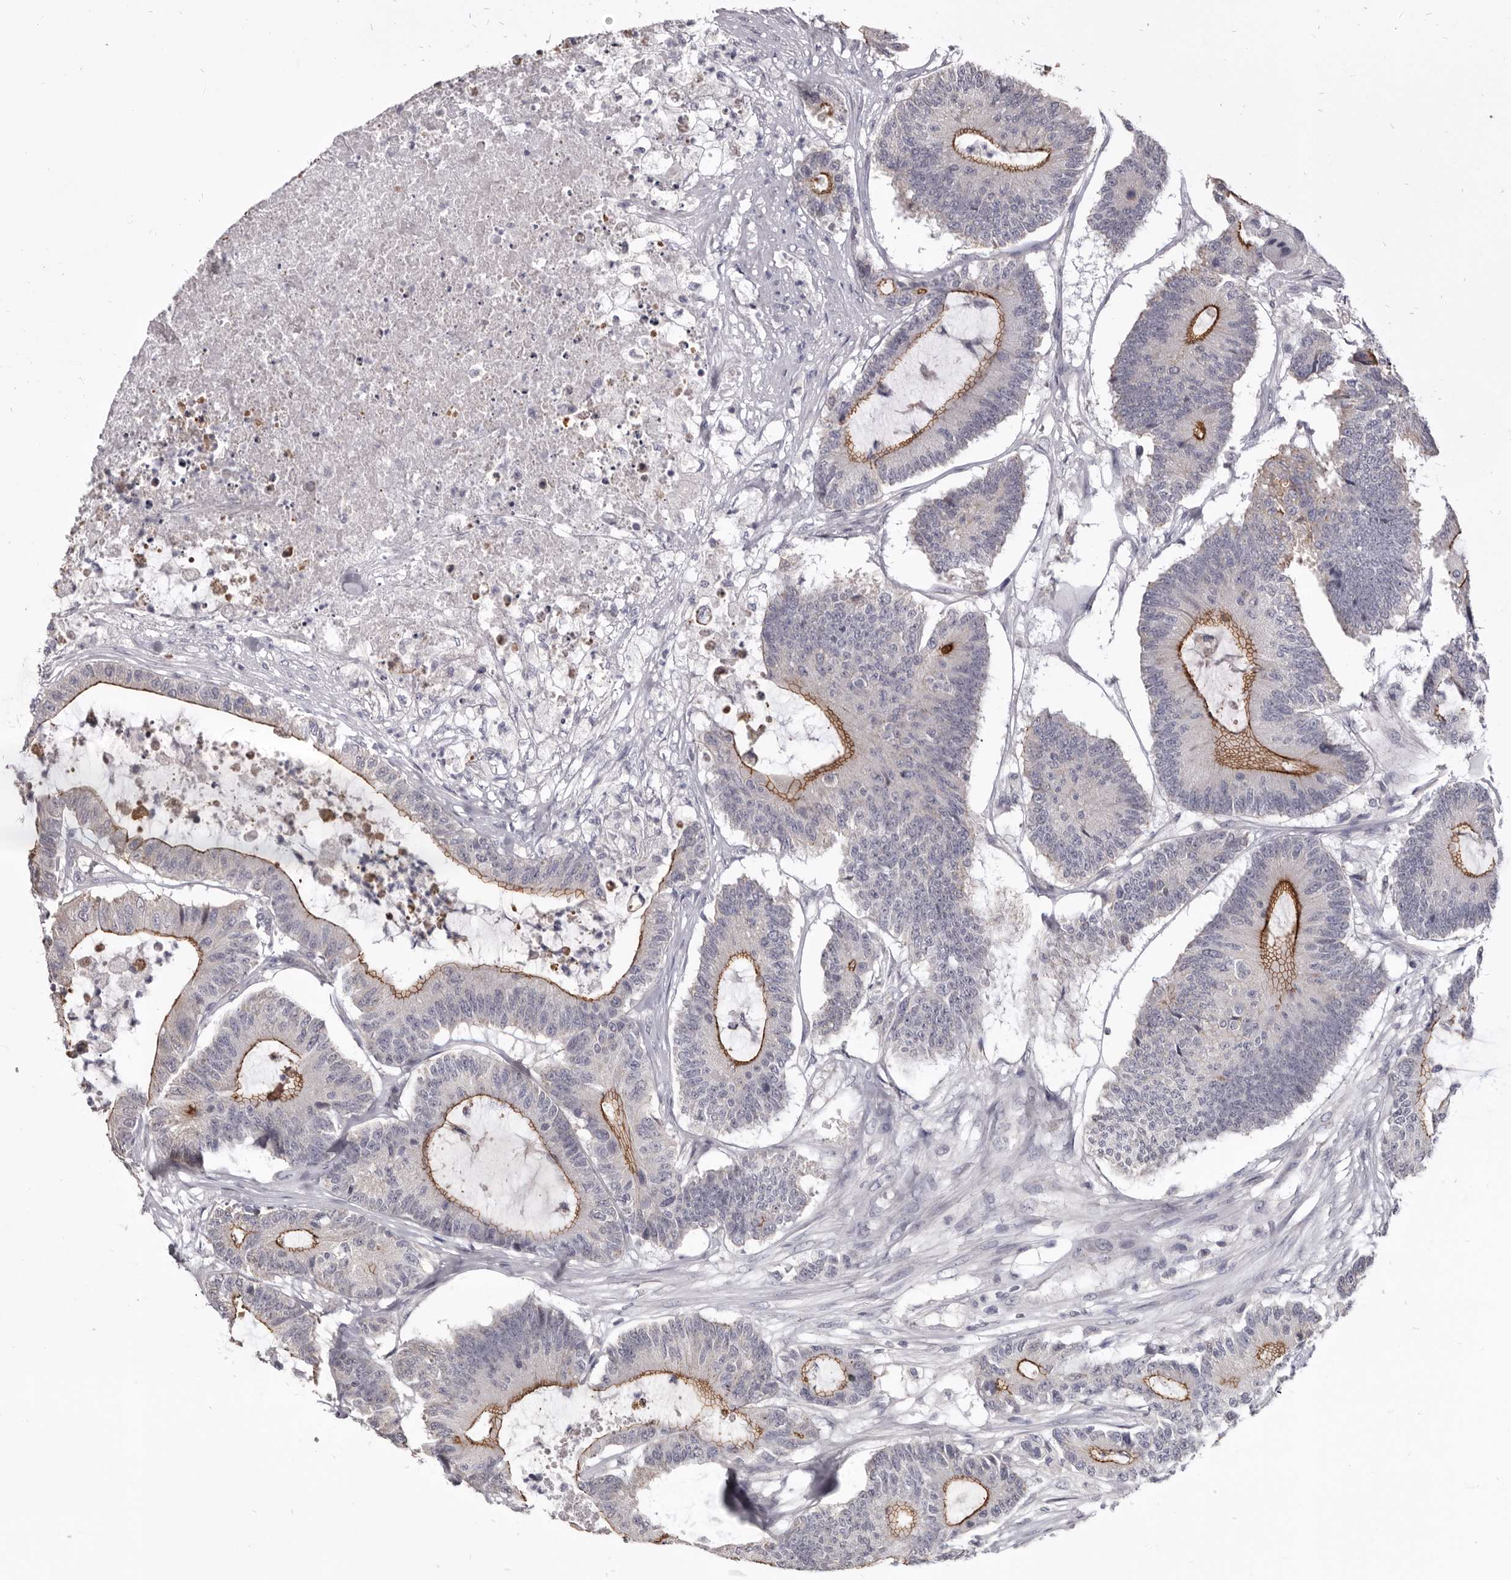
{"staining": {"intensity": "strong", "quantity": "25%-75%", "location": "cytoplasmic/membranous"}, "tissue": "colorectal cancer", "cell_type": "Tumor cells", "image_type": "cancer", "snomed": [{"axis": "morphology", "description": "Adenocarcinoma, NOS"}, {"axis": "topography", "description": "Colon"}], "caption": "Protein expression analysis of human colorectal adenocarcinoma reveals strong cytoplasmic/membranous staining in about 25%-75% of tumor cells.", "gene": "CGN", "patient": {"sex": "female", "age": 84}}